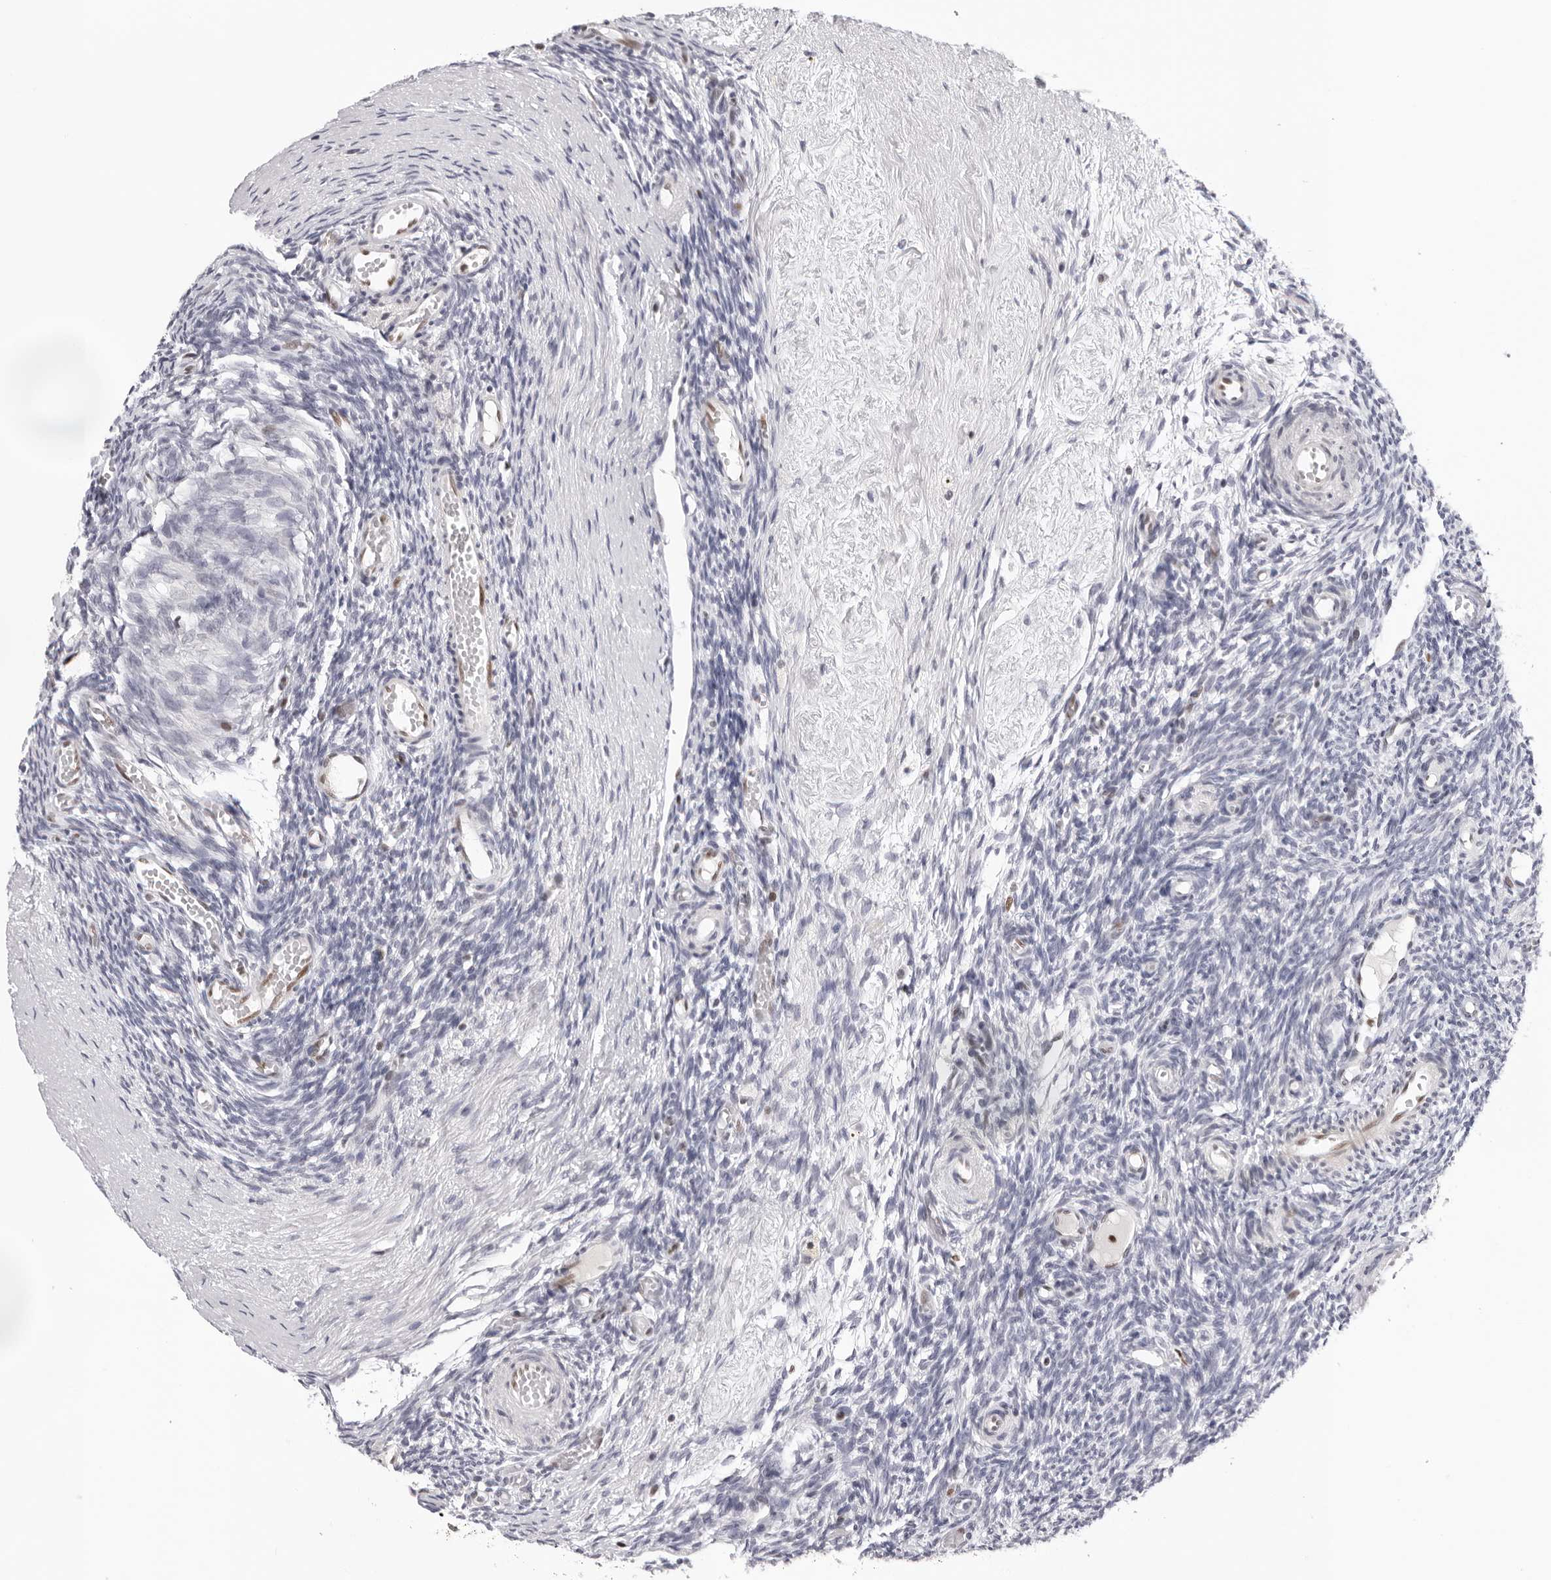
{"staining": {"intensity": "moderate", "quantity": "25%-75%", "location": "nuclear"}, "tissue": "ovary", "cell_type": "Follicle cells", "image_type": "normal", "snomed": [{"axis": "morphology", "description": "Normal tissue, NOS"}, {"axis": "topography", "description": "Ovary"}], "caption": "Follicle cells reveal medium levels of moderate nuclear positivity in about 25%-75% of cells in benign human ovary.", "gene": "OGG1", "patient": {"sex": "female", "age": 35}}